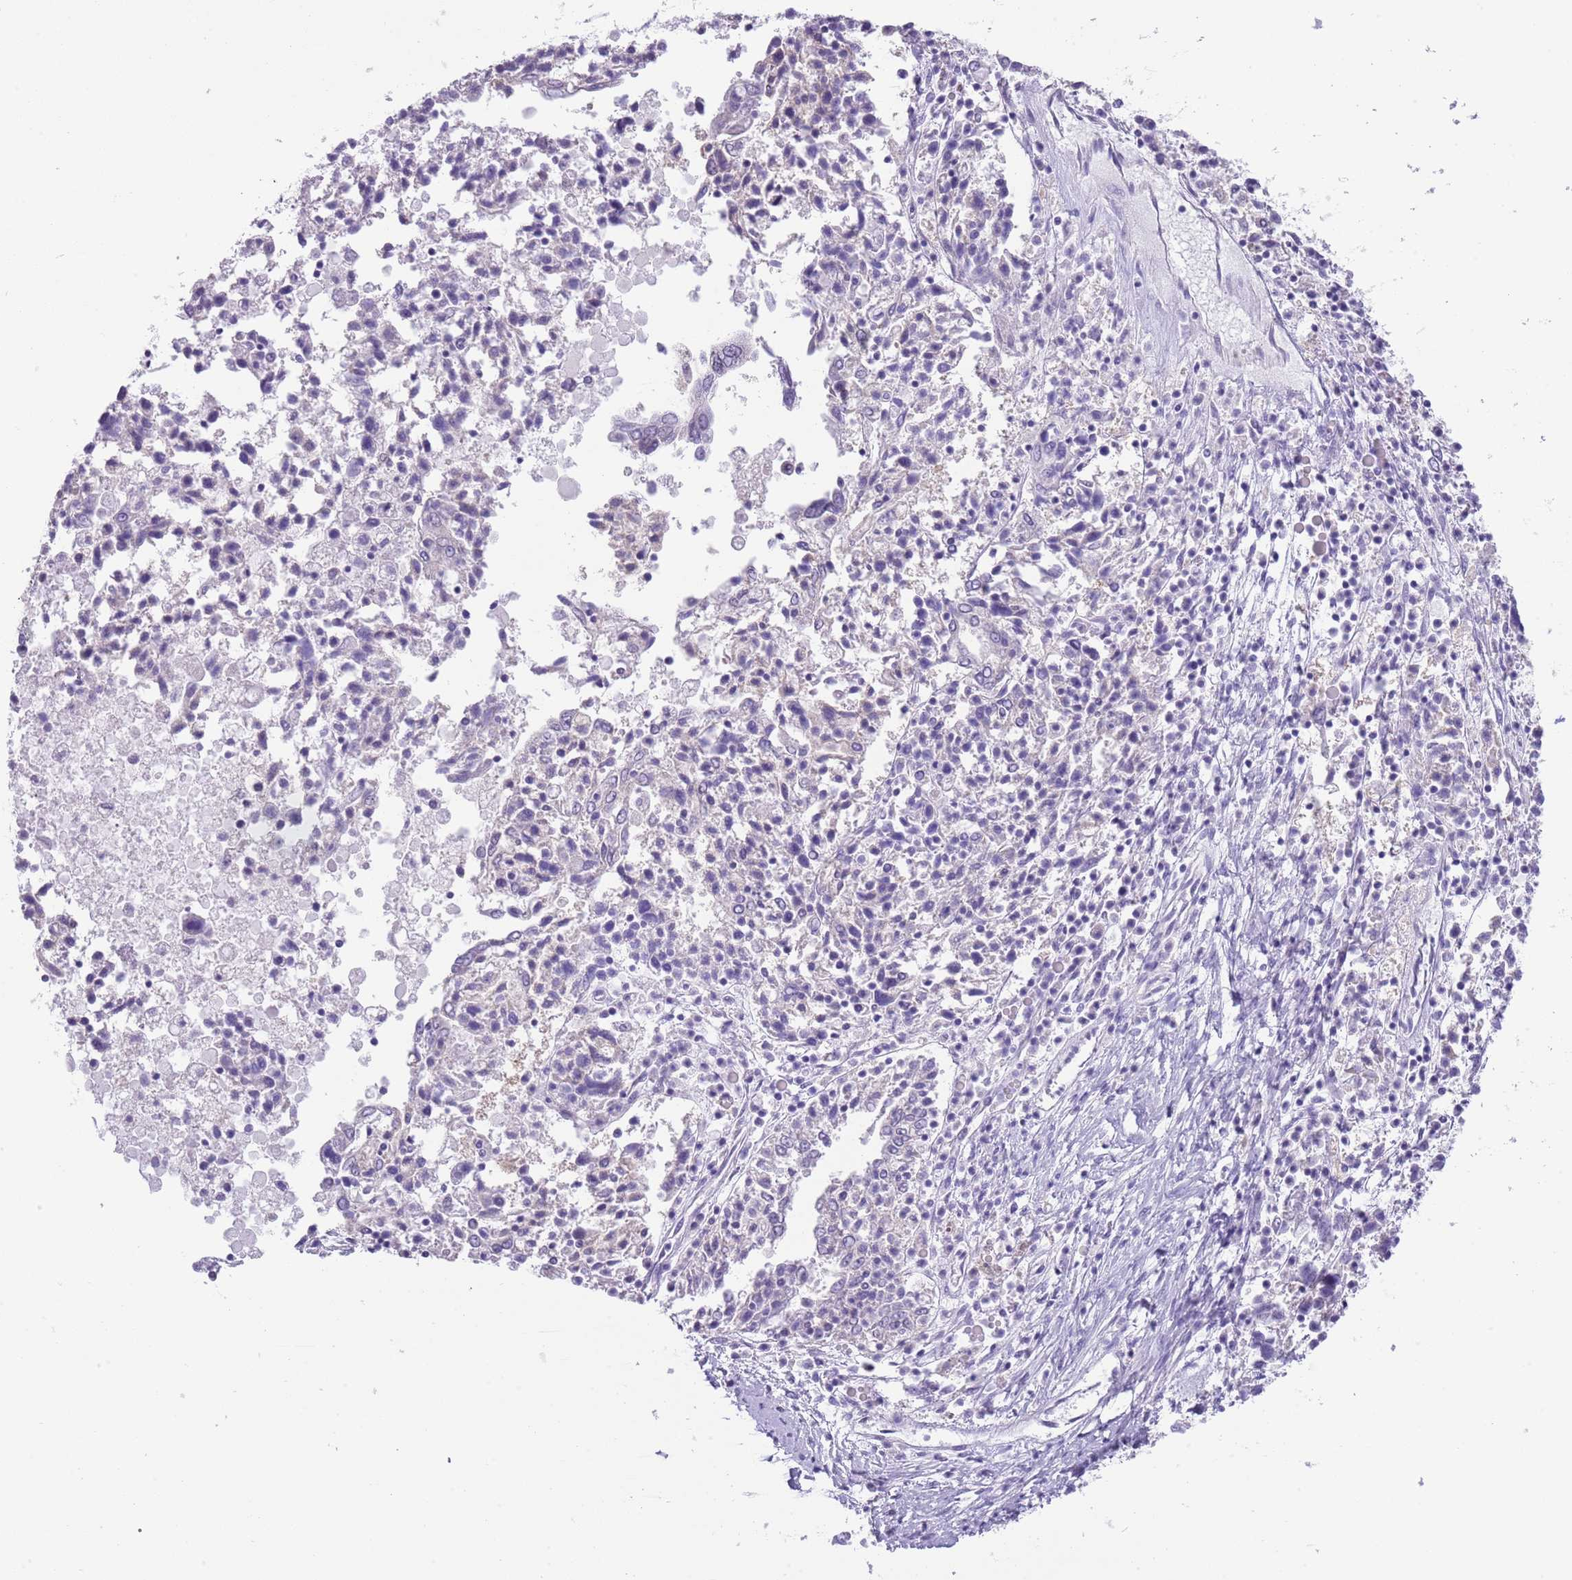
{"staining": {"intensity": "negative", "quantity": "none", "location": "none"}, "tissue": "ovarian cancer", "cell_type": "Tumor cells", "image_type": "cancer", "snomed": [{"axis": "morphology", "description": "Carcinoma, endometroid"}, {"axis": "topography", "description": "Ovary"}], "caption": "DAB (3,3'-diaminobenzidine) immunohistochemical staining of human ovarian endometroid carcinoma exhibits no significant staining in tumor cells. The staining was performed using DAB to visualize the protein expression in brown, while the nuclei were stained in blue with hematoxylin (Magnification: 20x).", "gene": "TSGA13", "patient": {"sex": "female", "age": 62}}